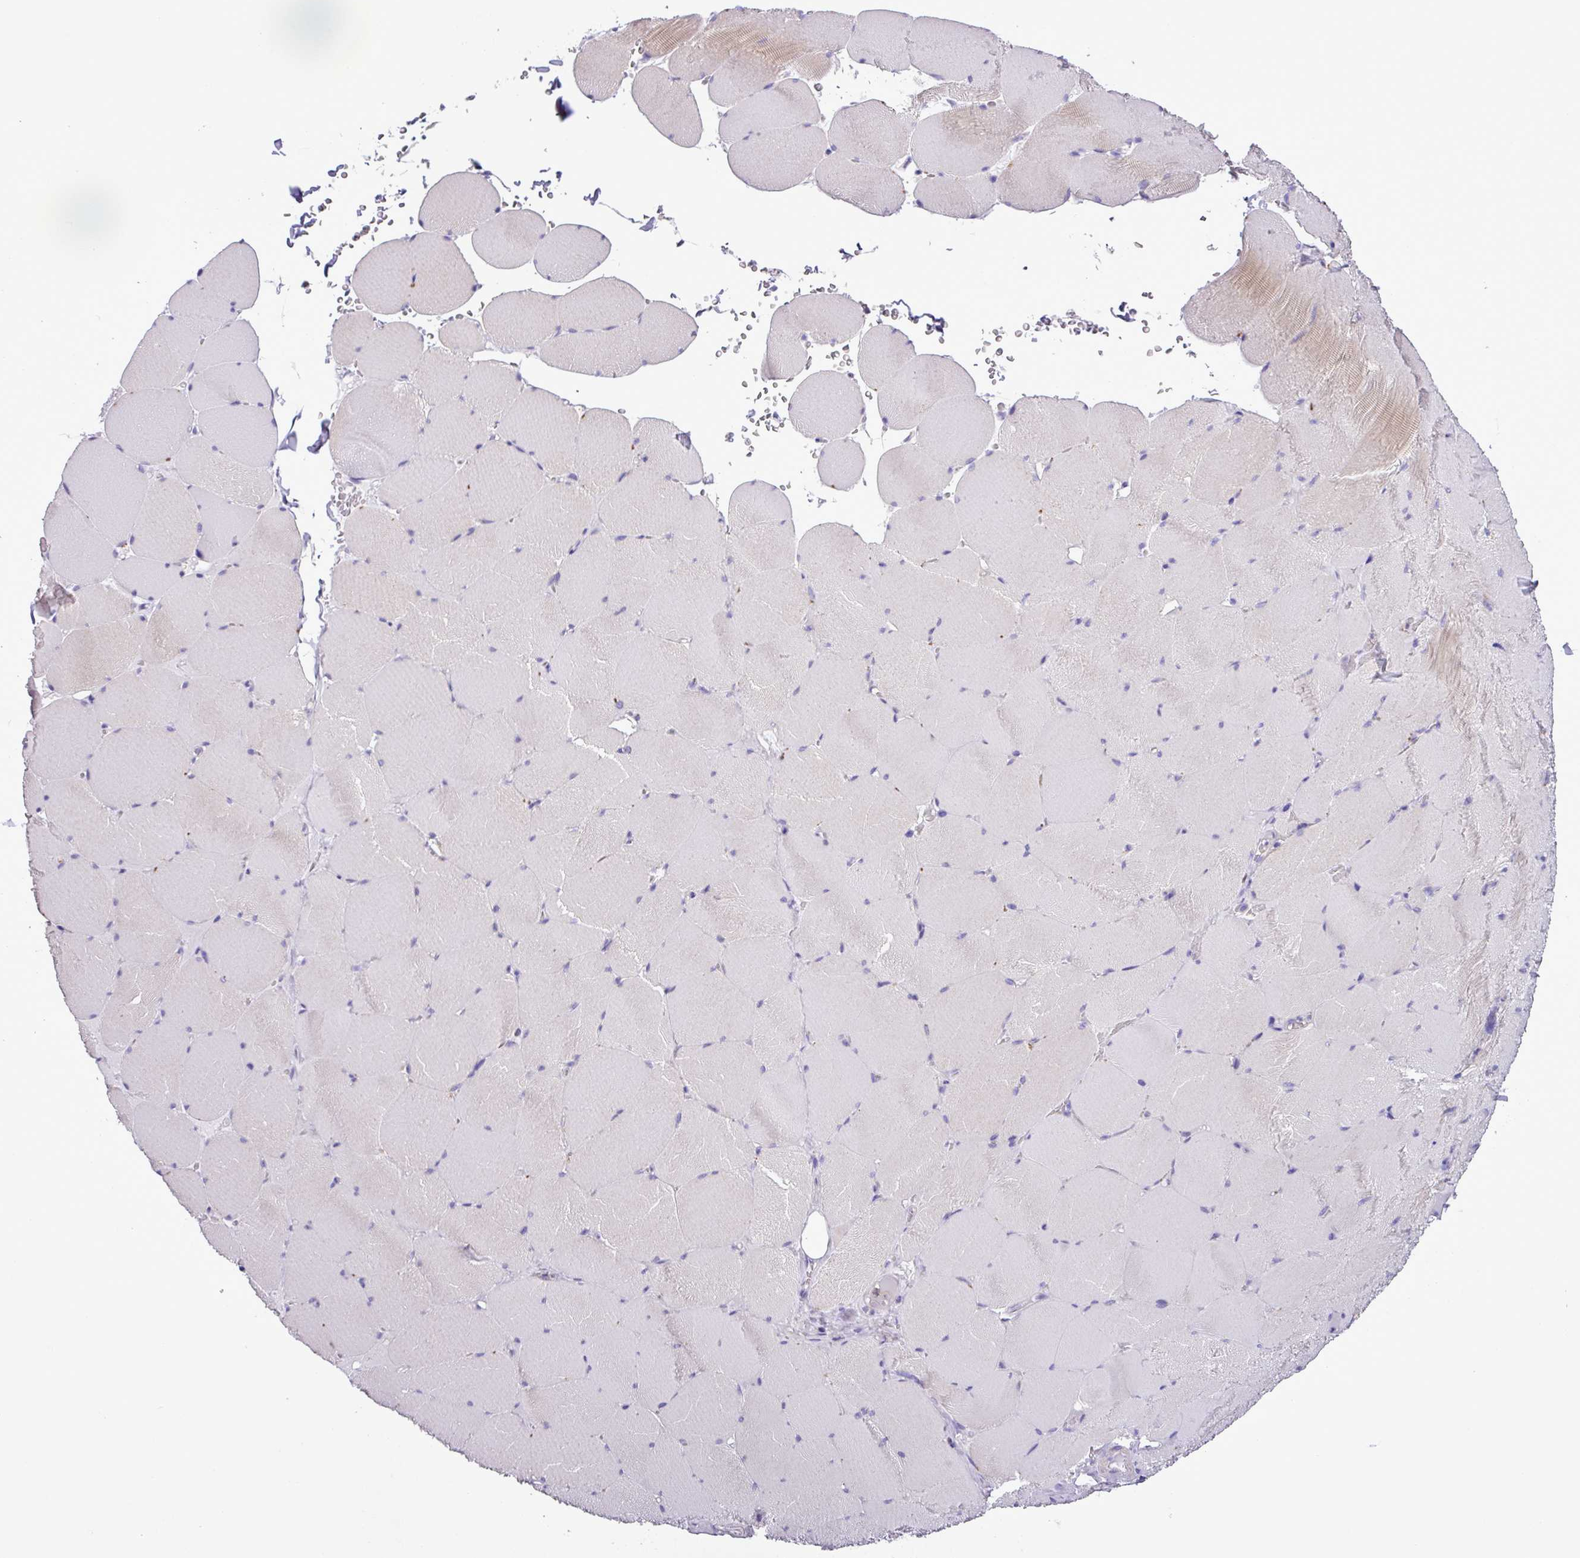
{"staining": {"intensity": "weak", "quantity": "<25%", "location": "cytoplasmic/membranous"}, "tissue": "skeletal muscle", "cell_type": "Myocytes", "image_type": "normal", "snomed": [{"axis": "morphology", "description": "Normal tissue, NOS"}, {"axis": "topography", "description": "Skeletal muscle"}, {"axis": "topography", "description": "Head-Neck"}], "caption": "Micrograph shows no protein staining in myocytes of benign skeletal muscle.", "gene": "ZNF334", "patient": {"sex": "male", "age": 66}}